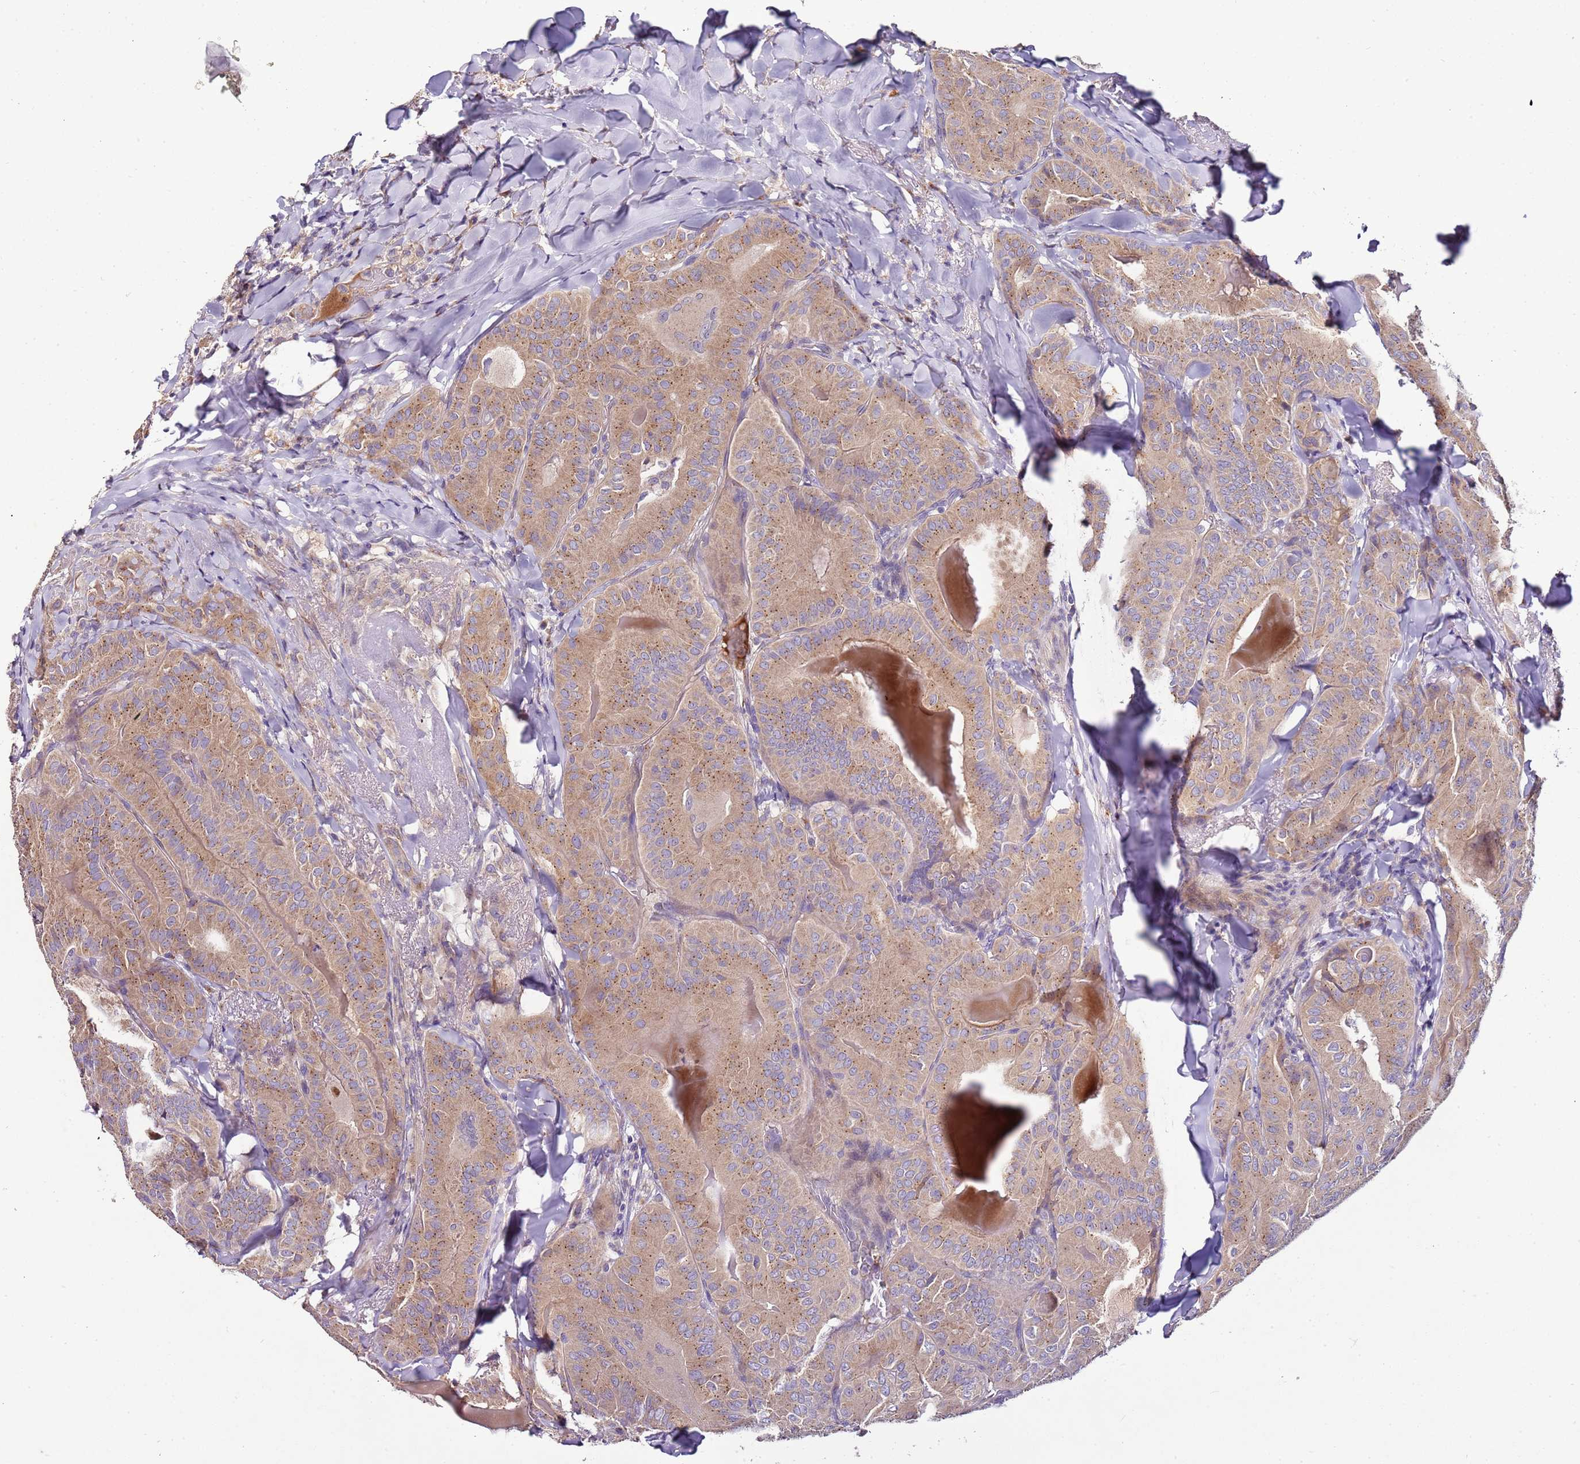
{"staining": {"intensity": "moderate", "quantity": ">75%", "location": "cytoplasmic/membranous"}, "tissue": "thyroid cancer", "cell_type": "Tumor cells", "image_type": "cancer", "snomed": [{"axis": "morphology", "description": "Papillary adenocarcinoma, NOS"}, {"axis": "topography", "description": "Thyroid gland"}], "caption": "Brown immunohistochemical staining in thyroid cancer reveals moderate cytoplasmic/membranous staining in about >75% of tumor cells.", "gene": "FAM20A", "patient": {"sex": "female", "age": 68}}